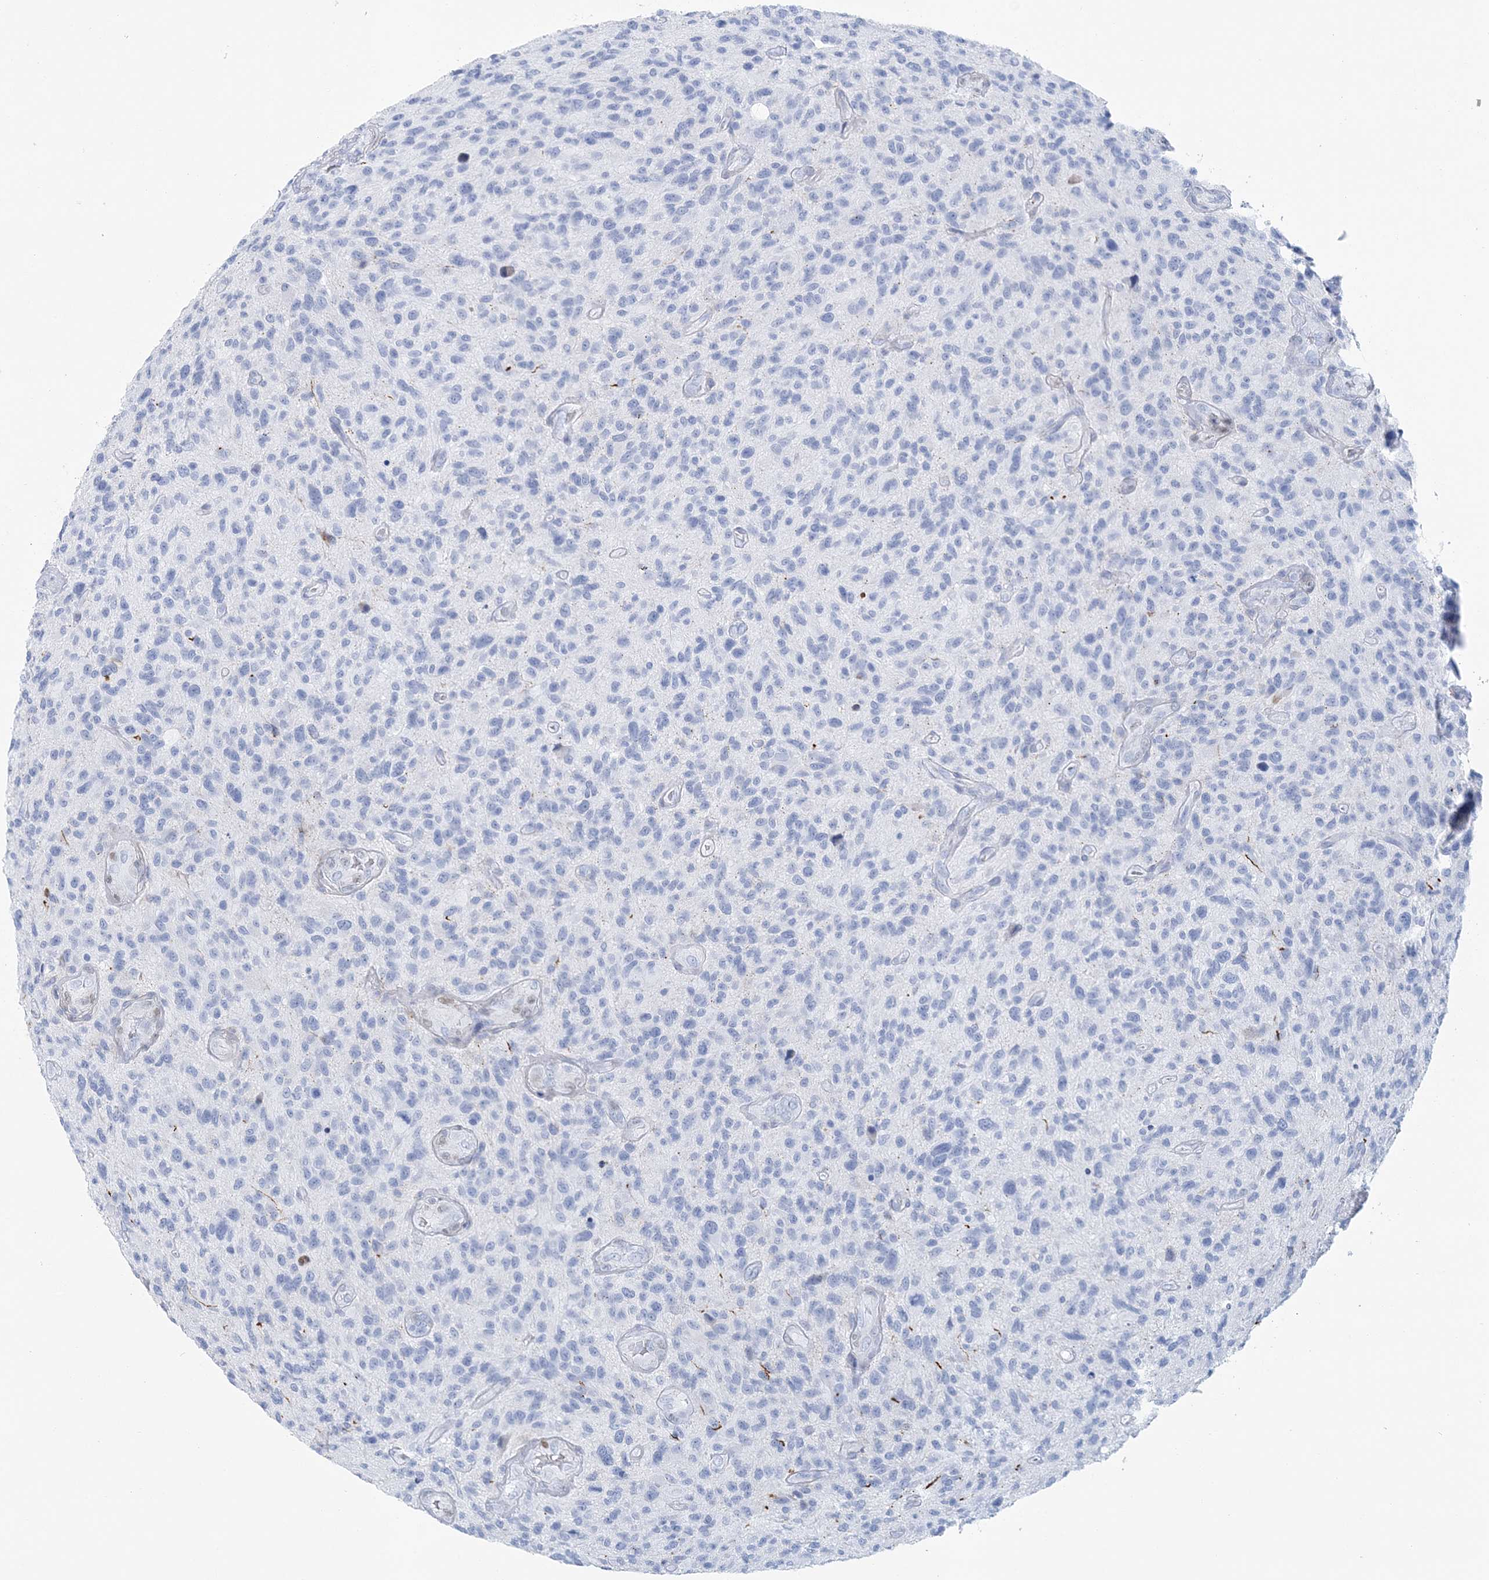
{"staining": {"intensity": "negative", "quantity": "none", "location": "none"}, "tissue": "glioma", "cell_type": "Tumor cells", "image_type": "cancer", "snomed": [{"axis": "morphology", "description": "Glioma, malignant, High grade"}, {"axis": "topography", "description": "Brain"}], "caption": "The histopathology image shows no staining of tumor cells in glioma. (DAB IHC, high magnification).", "gene": "NKX6-1", "patient": {"sex": "male", "age": 47}}